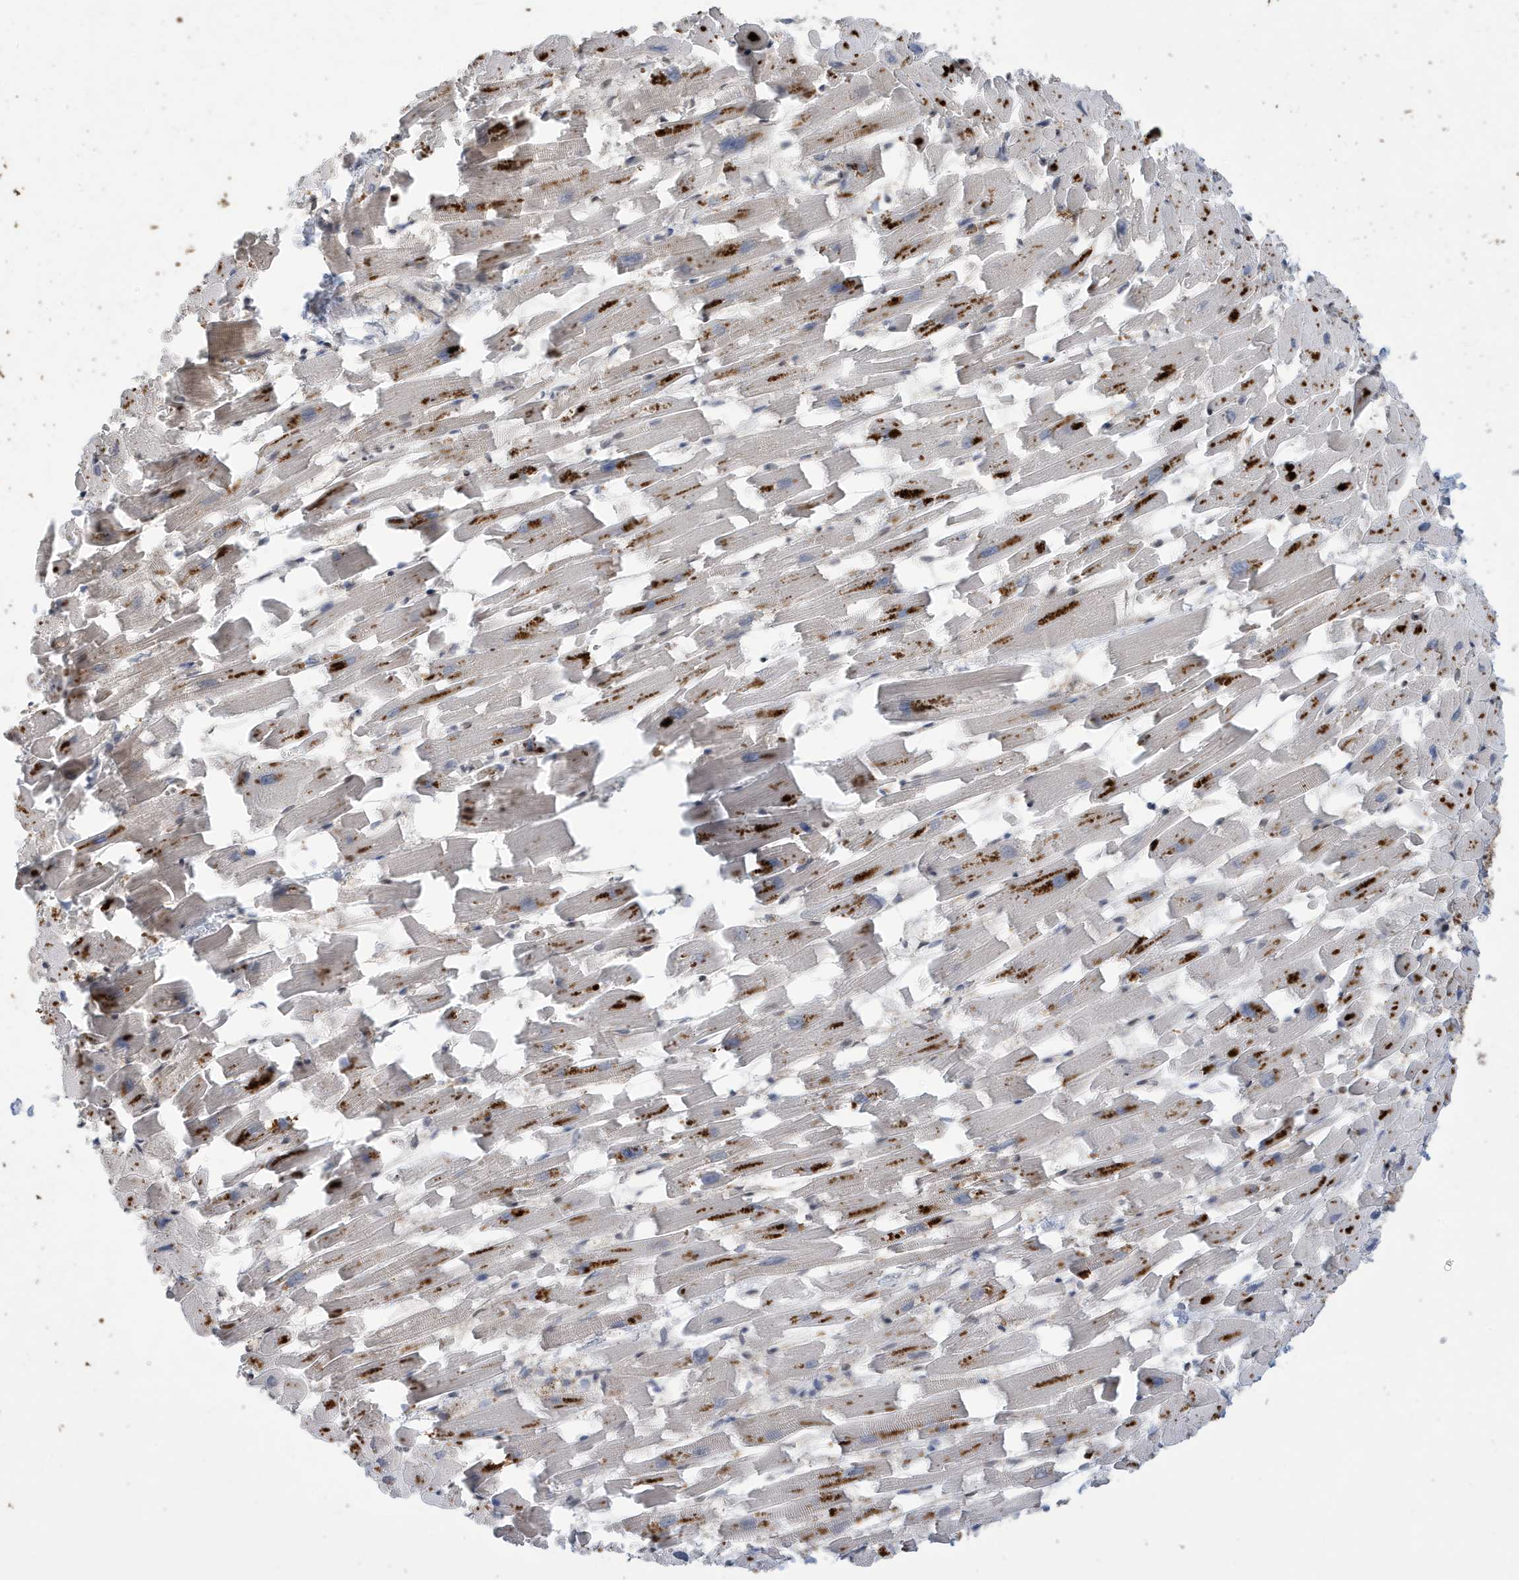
{"staining": {"intensity": "strong", "quantity": "25%-75%", "location": "cytoplasmic/membranous"}, "tissue": "heart muscle", "cell_type": "Cardiomyocytes", "image_type": "normal", "snomed": [{"axis": "morphology", "description": "Normal tissue, NOS"}, {"axis": "topography", "description": "Heart"}], "caption": "A brown stain highlights strong cytoplasmic/membranous staining of a protein in cardiomyocytes of benign human heart muscle. (Brightfield microscopy of DAB IHC at high magnification).", "gene": "UBQLN1", "patient": {"sex": "female", "age": 64}}